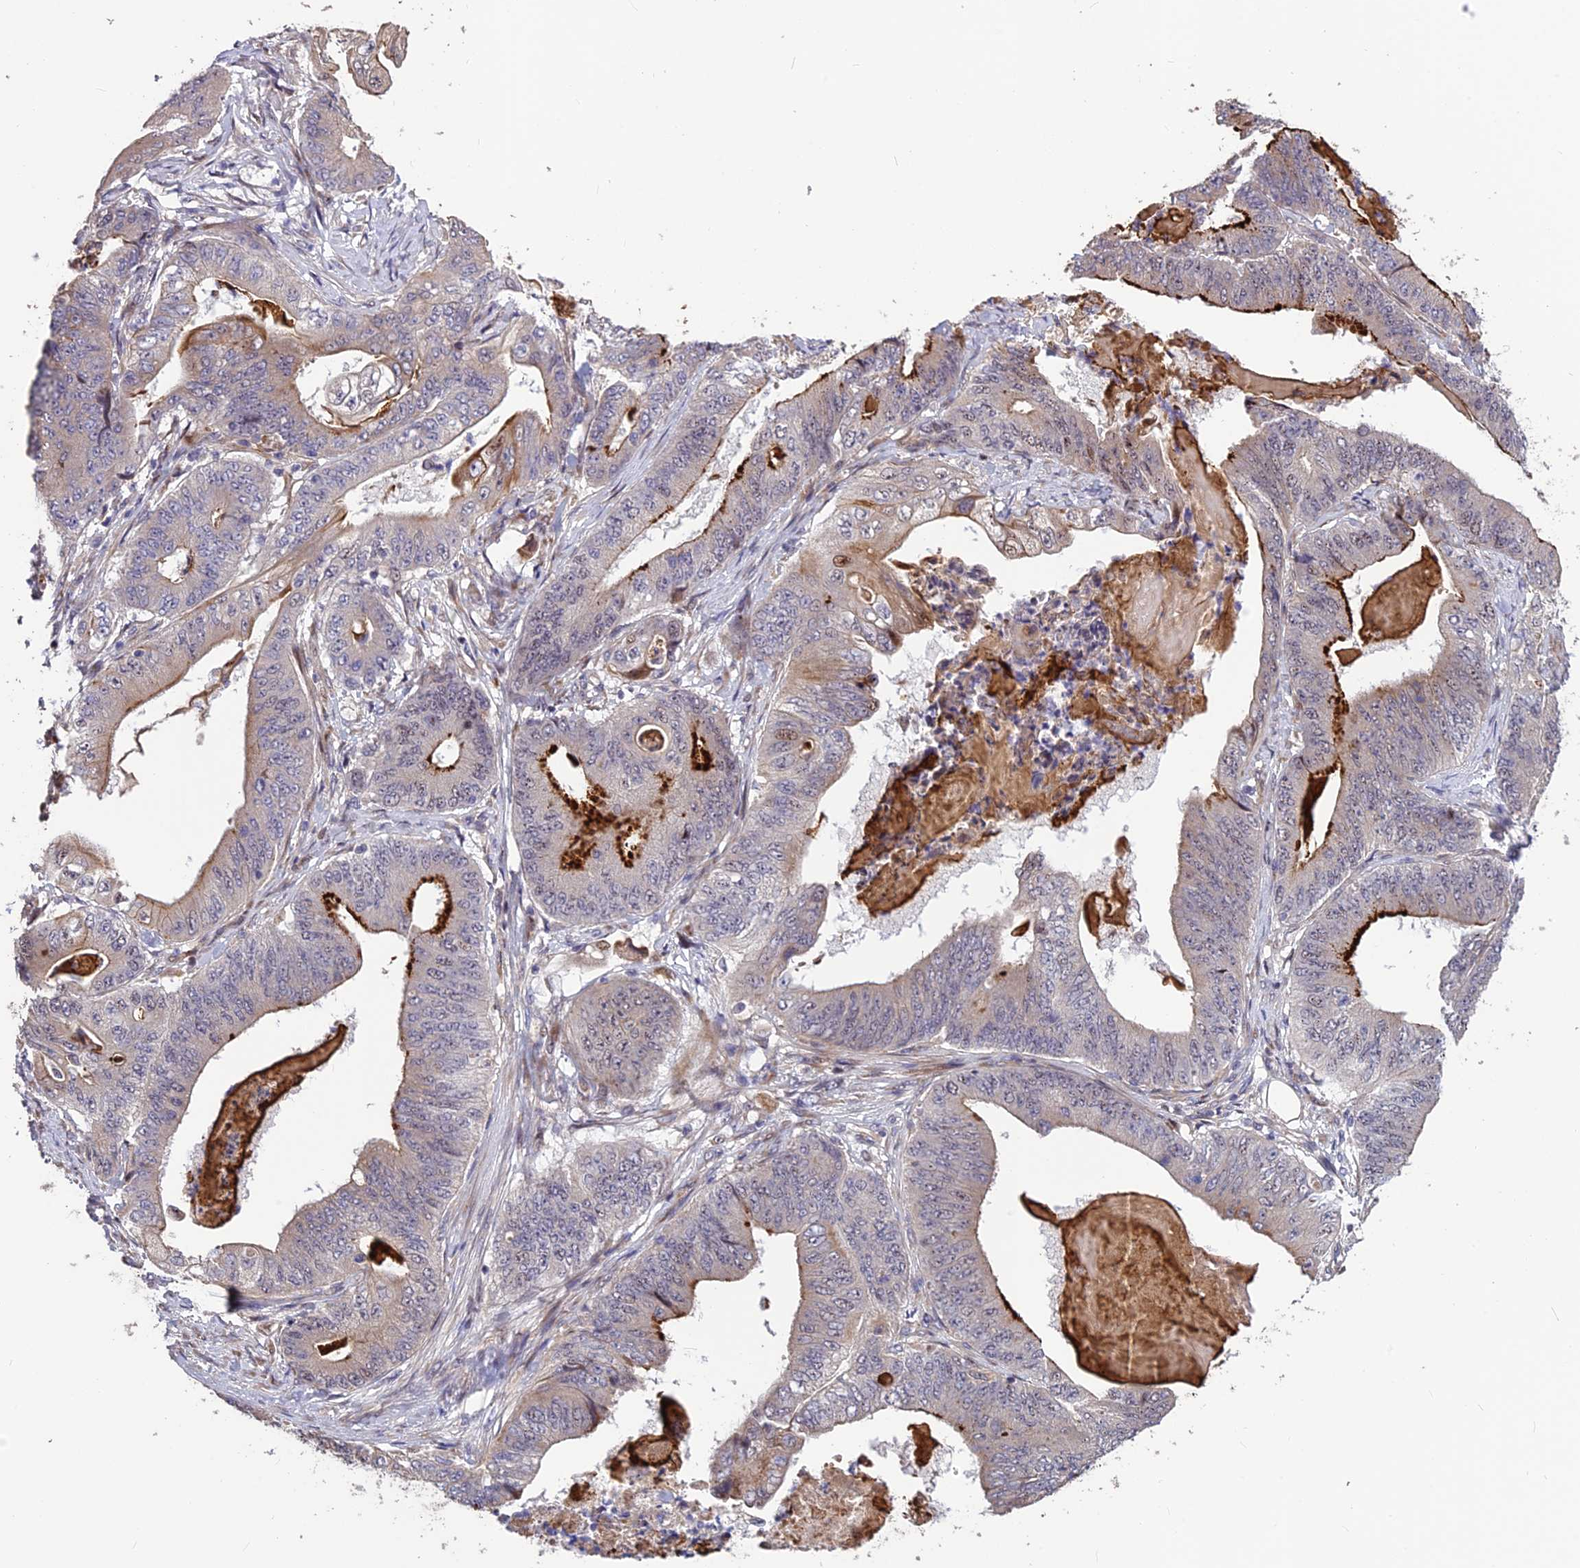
{"staining": {"intensity": "strong", "quantity": "<25%", "location": "cytoplasmic/membranous"}, "tissue": "stomach cancer", "cell_type": "Tumor cells", "image_type": "cancer", "snomed": [{"axis": "morphology", "description": "Adenocarcinoma, NOS"}, {"axis": "topography", "description": "Stomach"}], "caption": "A brown stain shows strong cytoplasmic/membranous staining of a protein in human adenocarcinoma (stomach) tumor cells.", "gene": "SPG21", "patient": {"sex": "female", "age": 73}}